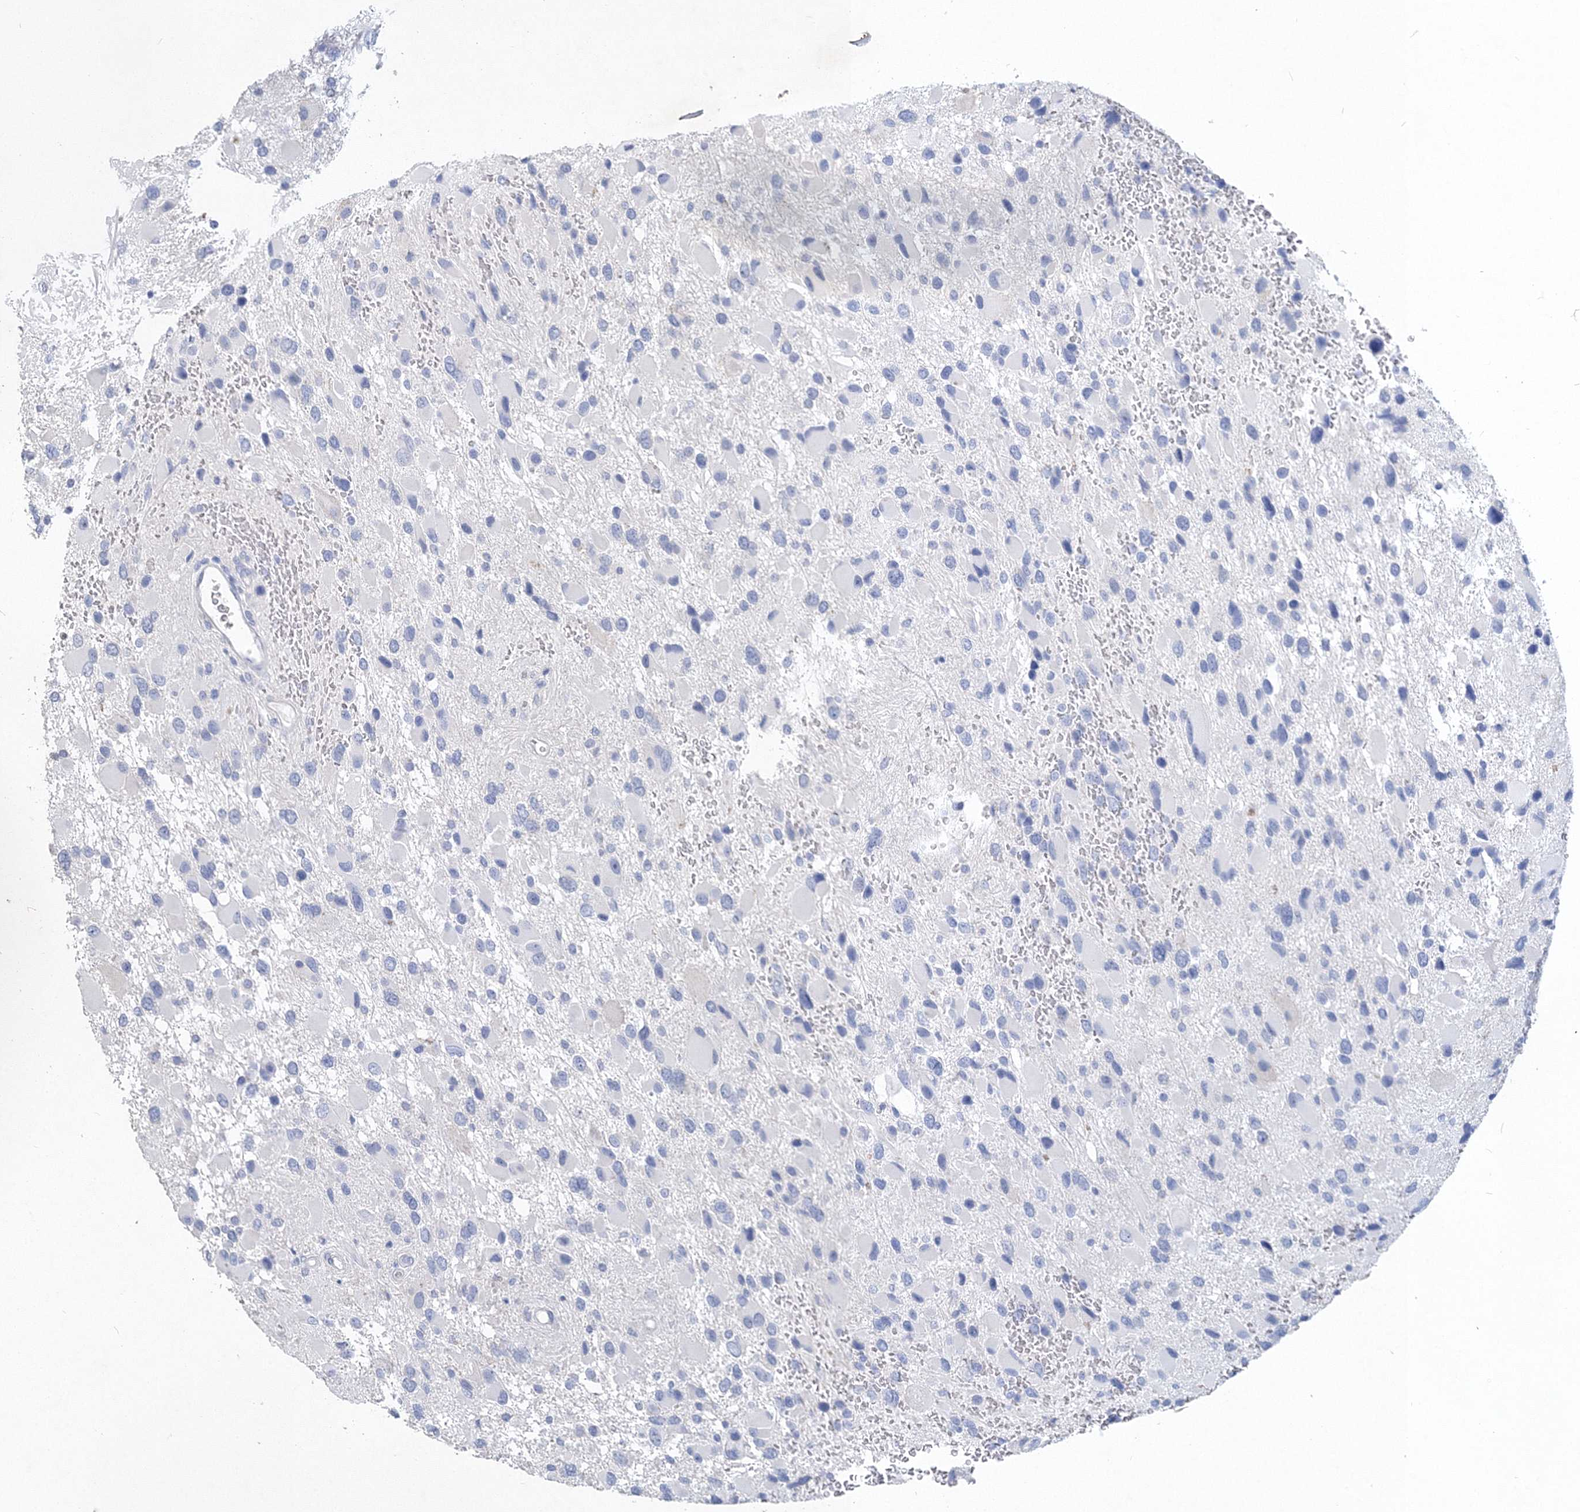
{"staining": {"intensity": "negative", "quantity": "none", "location": "none"}, "tissue": "glioma", "cell_type": "Tumor cells", "image_type": "cancer", "snomed": [{"axis": "morphology", "description": "Glioma, malignant, High grade"}, {"axis": "topography", "description": "Brain"}], "caption": "A high-resolution image shows IHC staining of malignant glioma (high-grade), which demonstrates no significant expression in tumor cells.", "gene": "OSBPL6", "patient": {"sex": "male", "age": 53}}